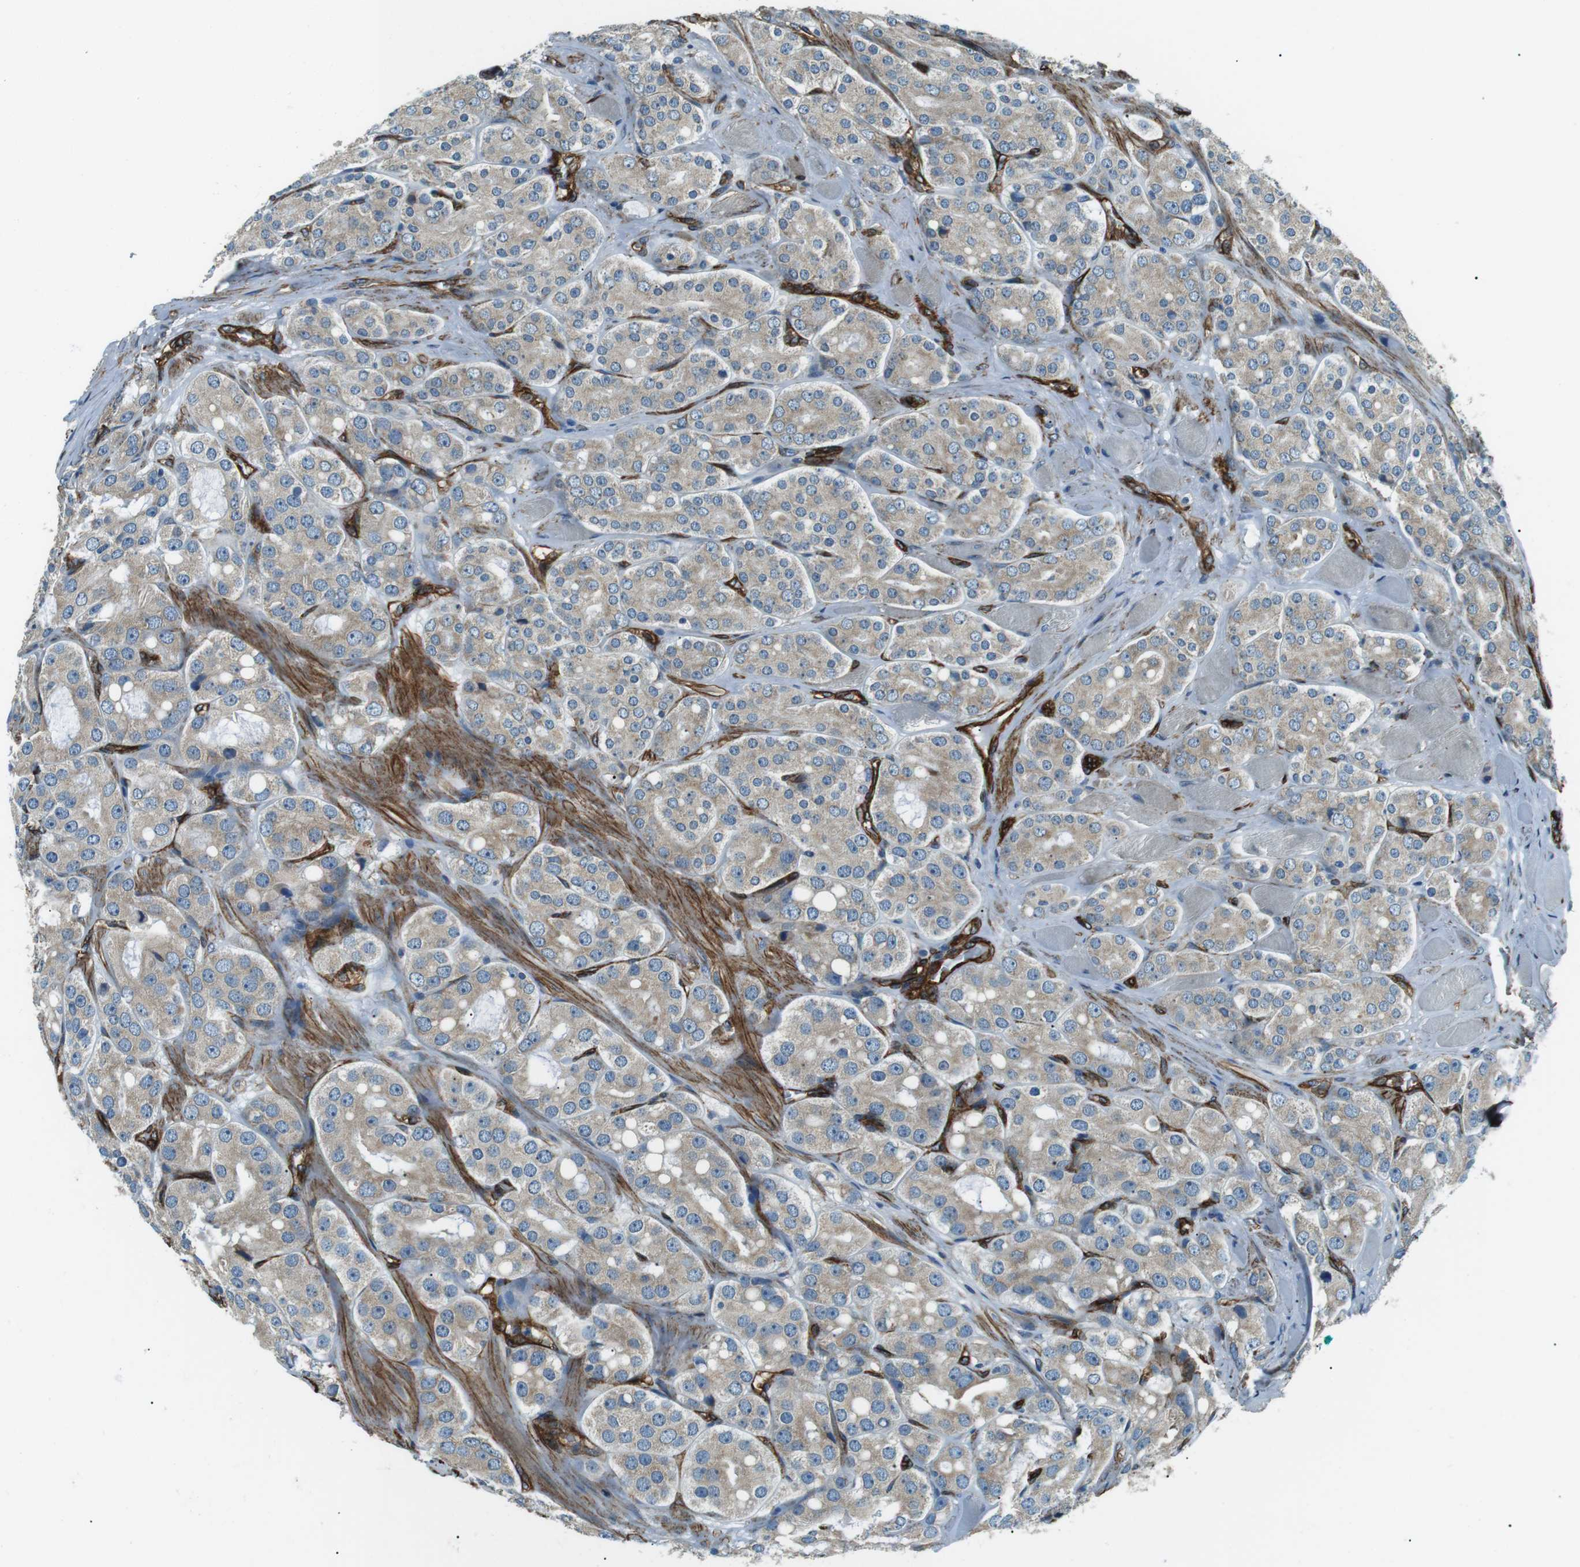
{"staining": {"intensity": "weak", "quantity": "<25%", "location": "cytoplasmic/membranous"}, "tissue": "prostate cancer", "cell_type": "Tumor cells", "image_type": "cancer", "snomed": [{"axis": "morphology", "description": "Adenocarcinoma, High grade"}, {"axis": "topography", "description": "Prostate"}], "caption": "Micrograph shows no protein staining in tumor cells of adenocarcinoma (high-grade) (prostate) tissue.", "gene": "ODR4", "patient": {"sex": "male", "age": 65}}